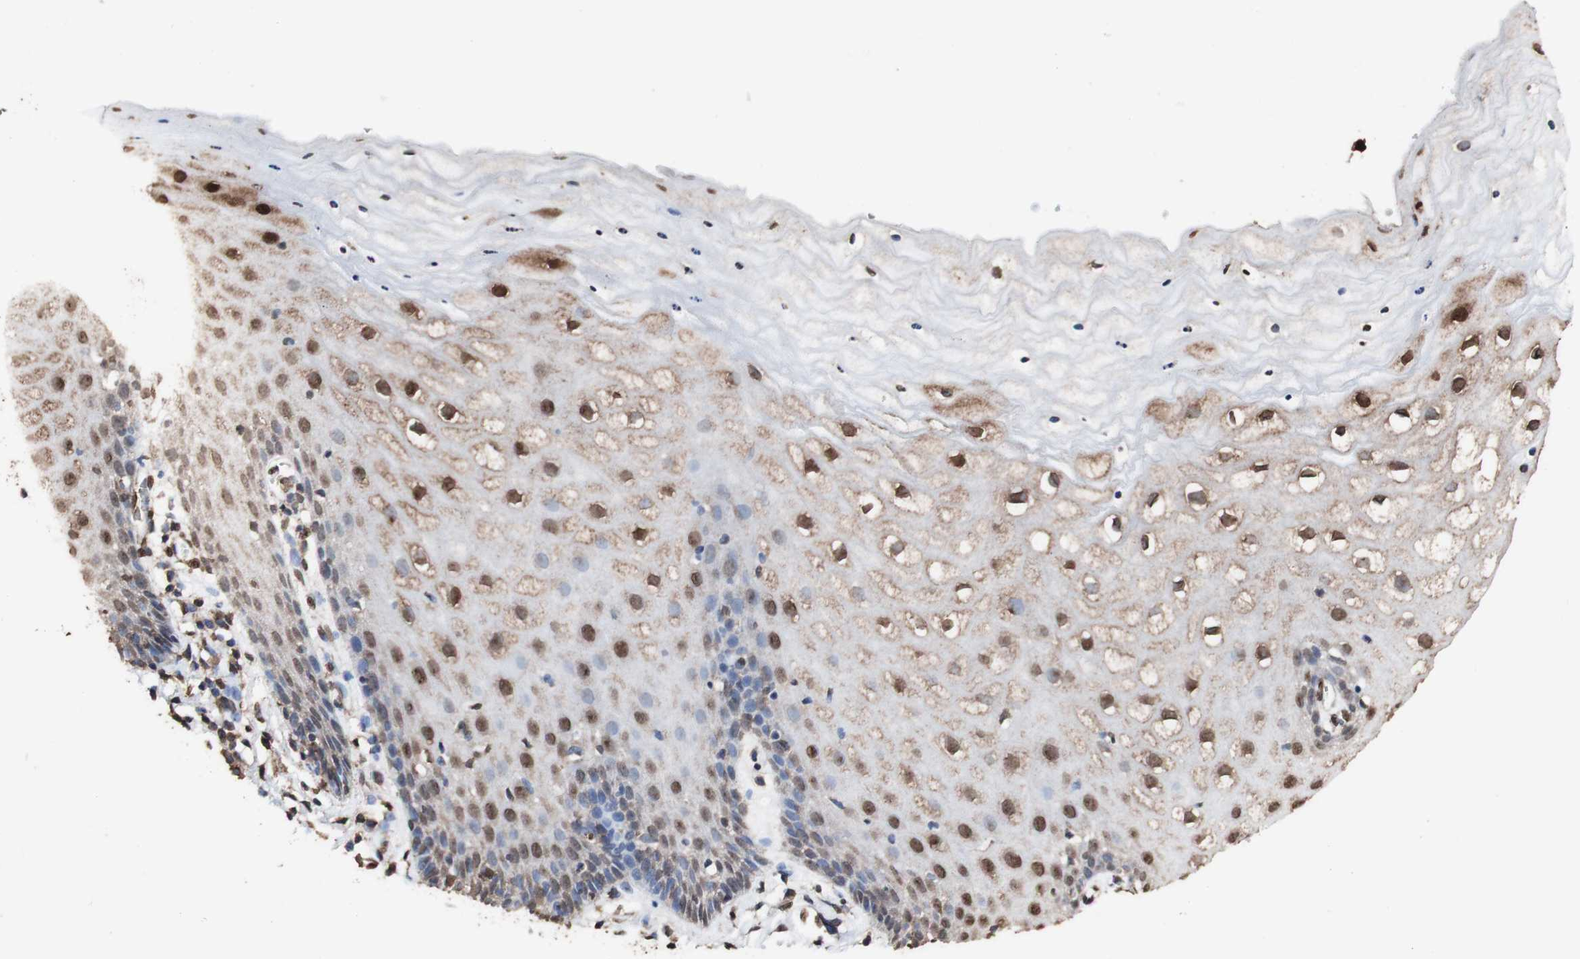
{"staining": {"intensity": "moderate", "quantity": ">75%", "location": "cytoplasmic/membranous,nuclear"}, "tissue": "cervix", "cell_type": "Glandular cells", "image_type": "normal", "snomed": [{"axis": "morphology", "description": "Normal tissue, NOS"}, {"axis": "topography", "description": "Cervix"}], "caption": "A high-resolution histopathology image shows immunohistochemistry staining of benign cervix, which displays moderate cytoplasmic/membranous,nuclear expression in about >75% of glandular cells. (Stains: DAB in brown, nuclei in blue, Microscopy: brightfield microscopy at high magnification).", "gene": "PIDD1", "patient": {"sex": "female", "age": 55}}